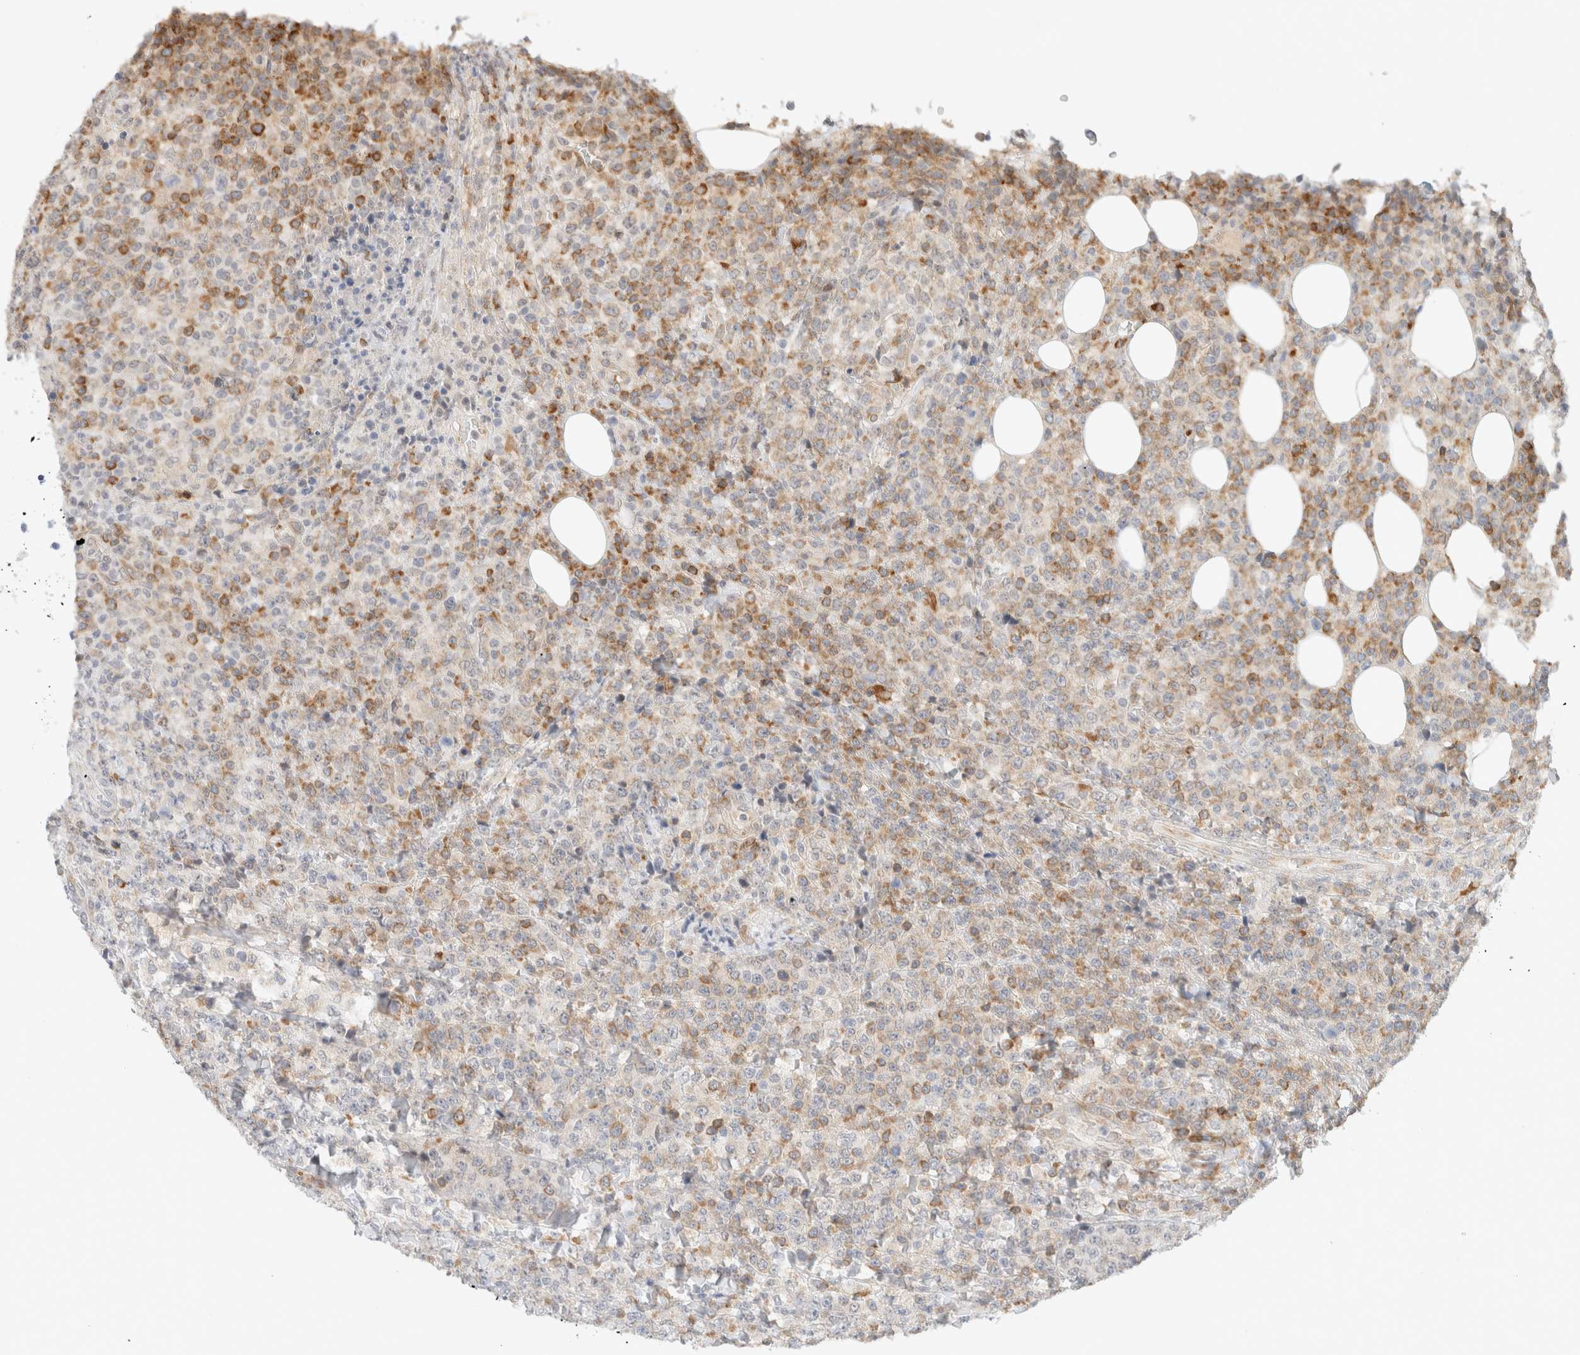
{"staining": {"intensity": "moderate", "quantity": "25%-75%", "location": "cytoplasmic/membranous"}, "tissue": "lymphoma", "cell_type": "Tumor cells", "image_type": "cancer", "snomed": [{"axis": "morphology", "description": "Malignant lymphoma, non-Hodgkin's type, High grade"}, {"axis": "topography", "description": "Lymph node"}], "caption": "A brown stain shows moderate cytoplasmic/membranous positivity of a protein in malignant lymphoma, non-Hodgkin's type (high-grade) tumor cells. Immunohistochemistry (ihc) stains the protein in brown and the nuclei are stained blue.", "gene": "HDLBP", "patient": {"sex": "male", "age": 13}}